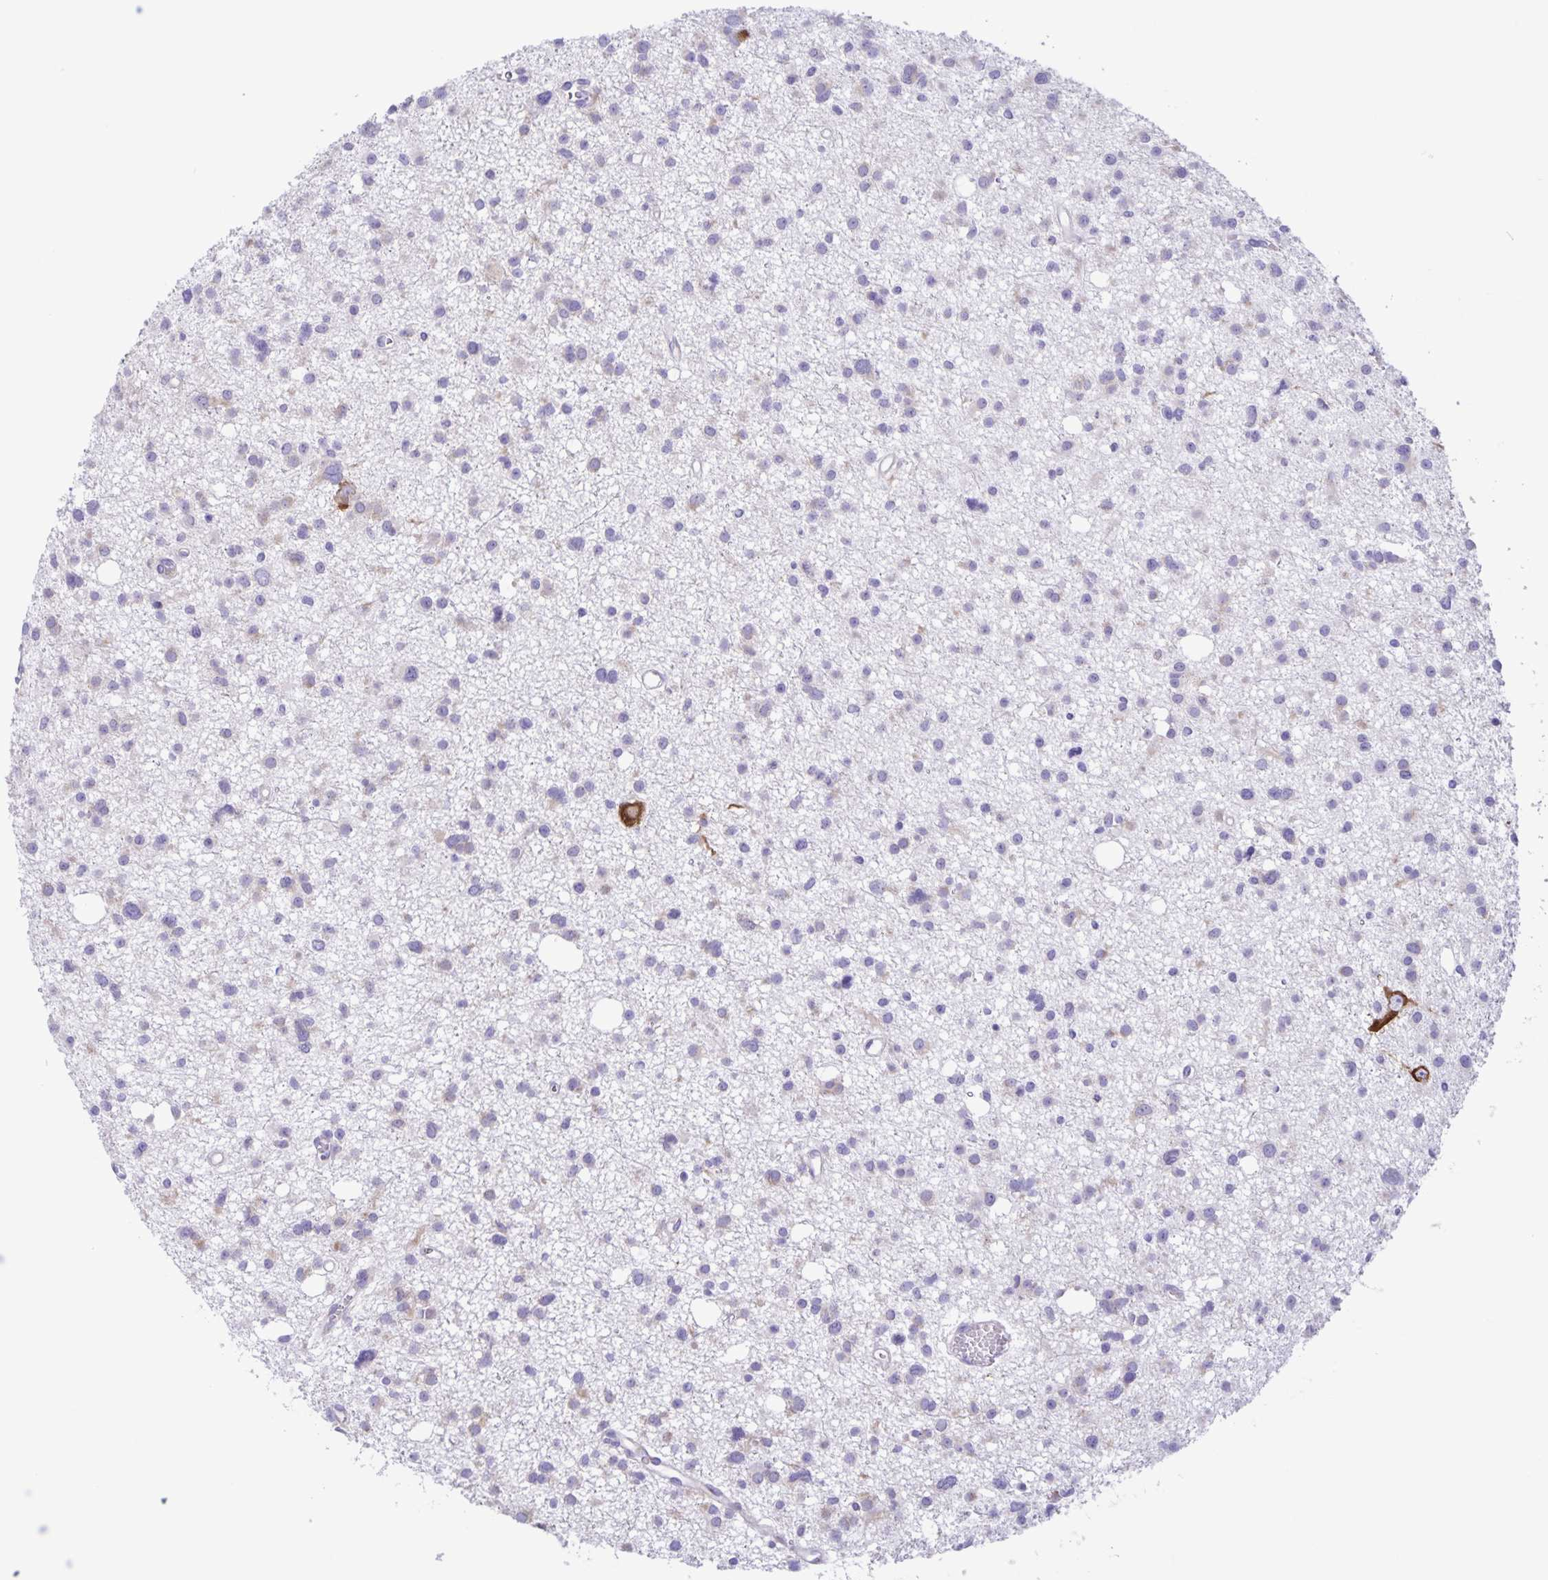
{"staining": {"intensity": "negative", "quantity": "none", "location": "none"}, "tissue": "glioma", "cell_type": "Tumor cells", "image_type": "cancer", "snomed": [{"axis": "morphology", "description": "Glioma, malignant, High grade"}, {"axis": "topography", "description": "Brain"}], "caption": "Malignant glioma (high-grade) stained for a protein using immunohistochemistry (IHC) displays no expression tumor cells.", "gene": "CAPSL", "patient": {"sex": "male", "age": 23}}